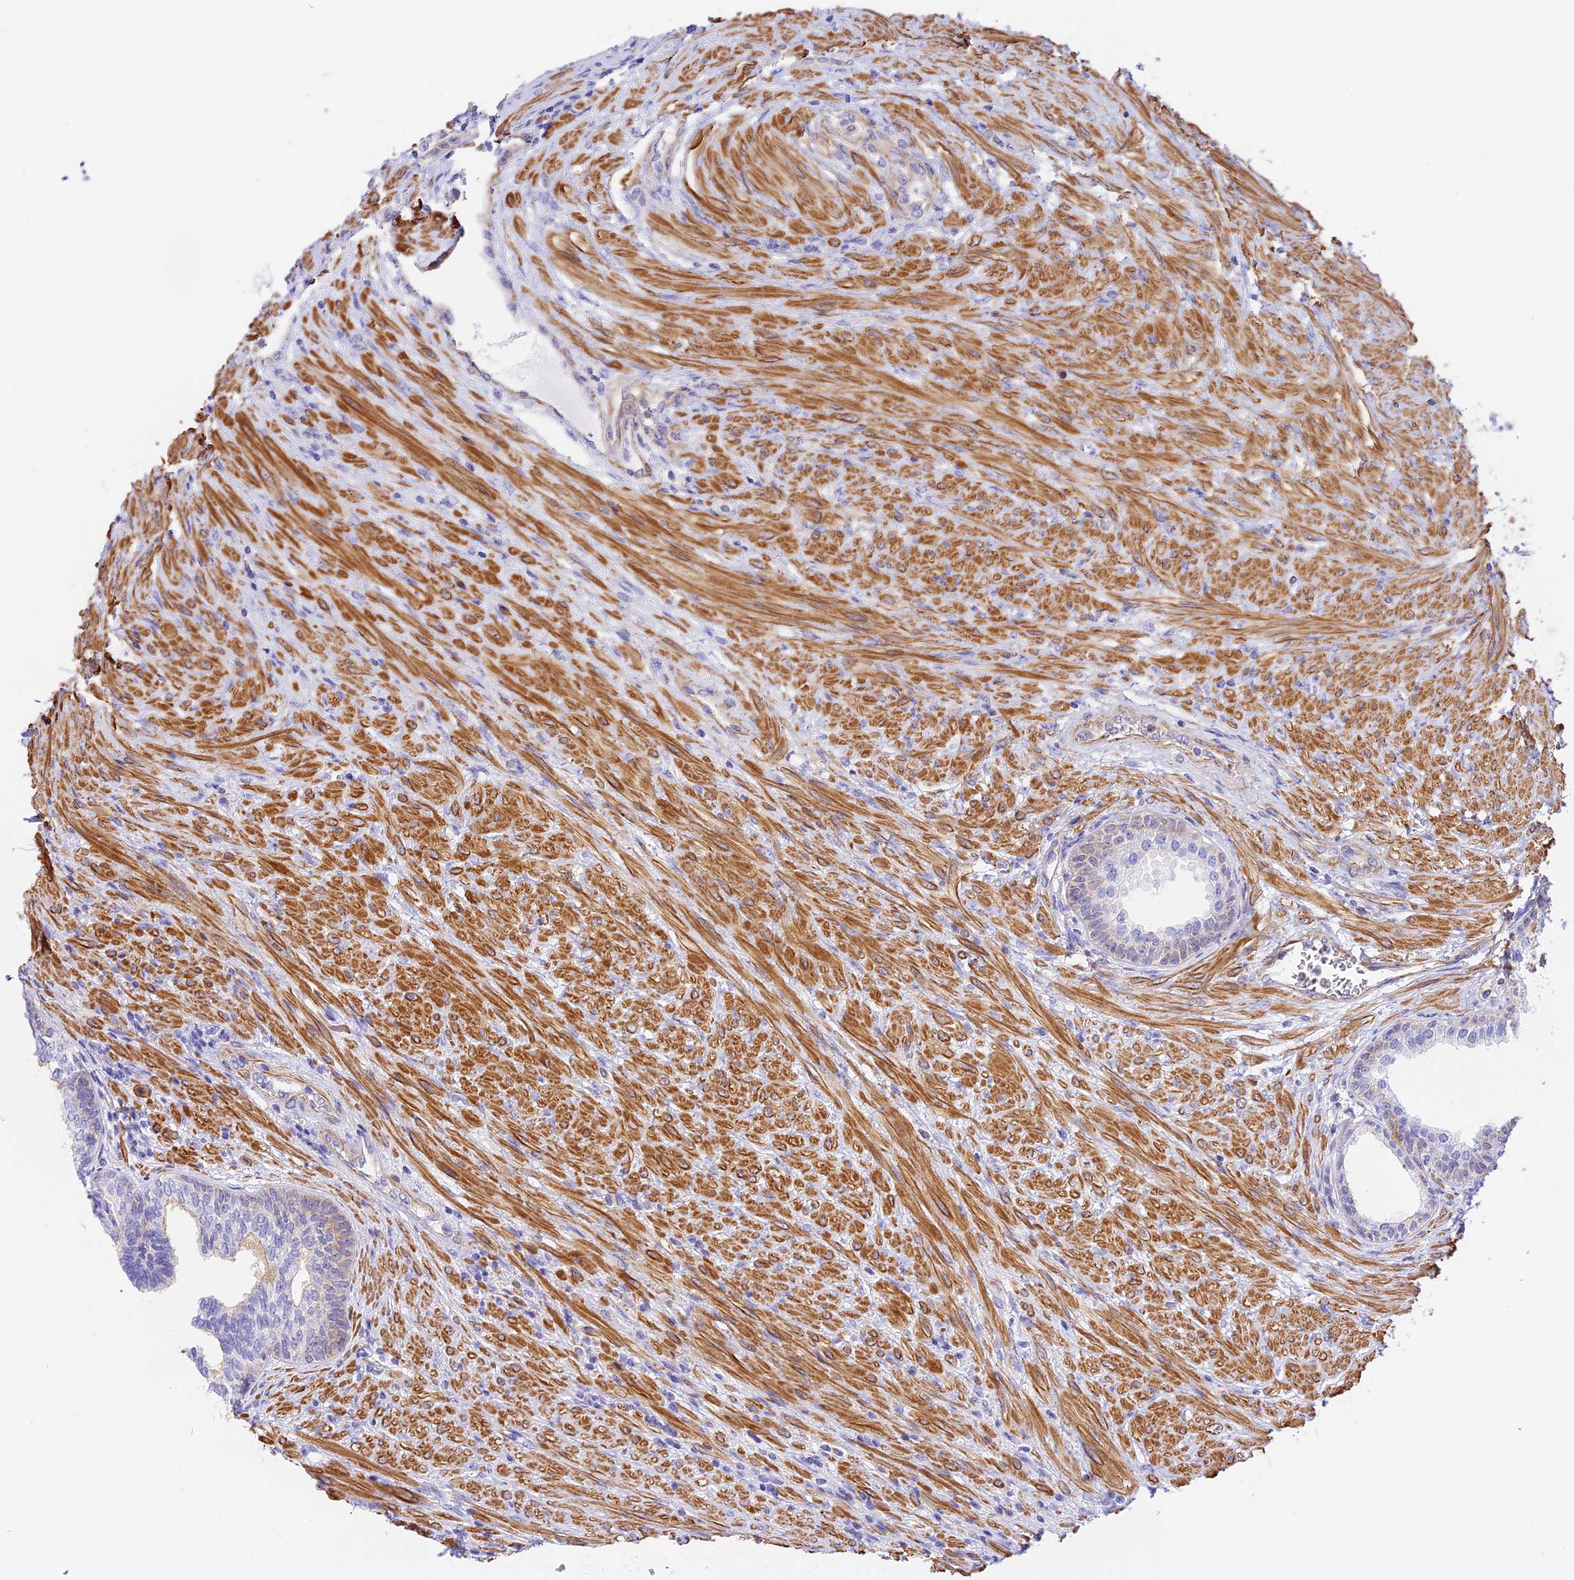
{"staining": {"intensity": "negative", "quantity": "none", "location": "none"}, "tissue": "prostate", "cell_type": "Glandular cells", "image_type": "normal", "snomed": [{"axis": "morphology", "description": "Normal tissue, NOS"}, {"axis": "topography", "description": "Prostate"}], "caption": "The photomicrograph reveals no significant expression in glandular cells of prostate.", "gene": "HOMER3", "patient": {"sex": "male", "age": 76}}